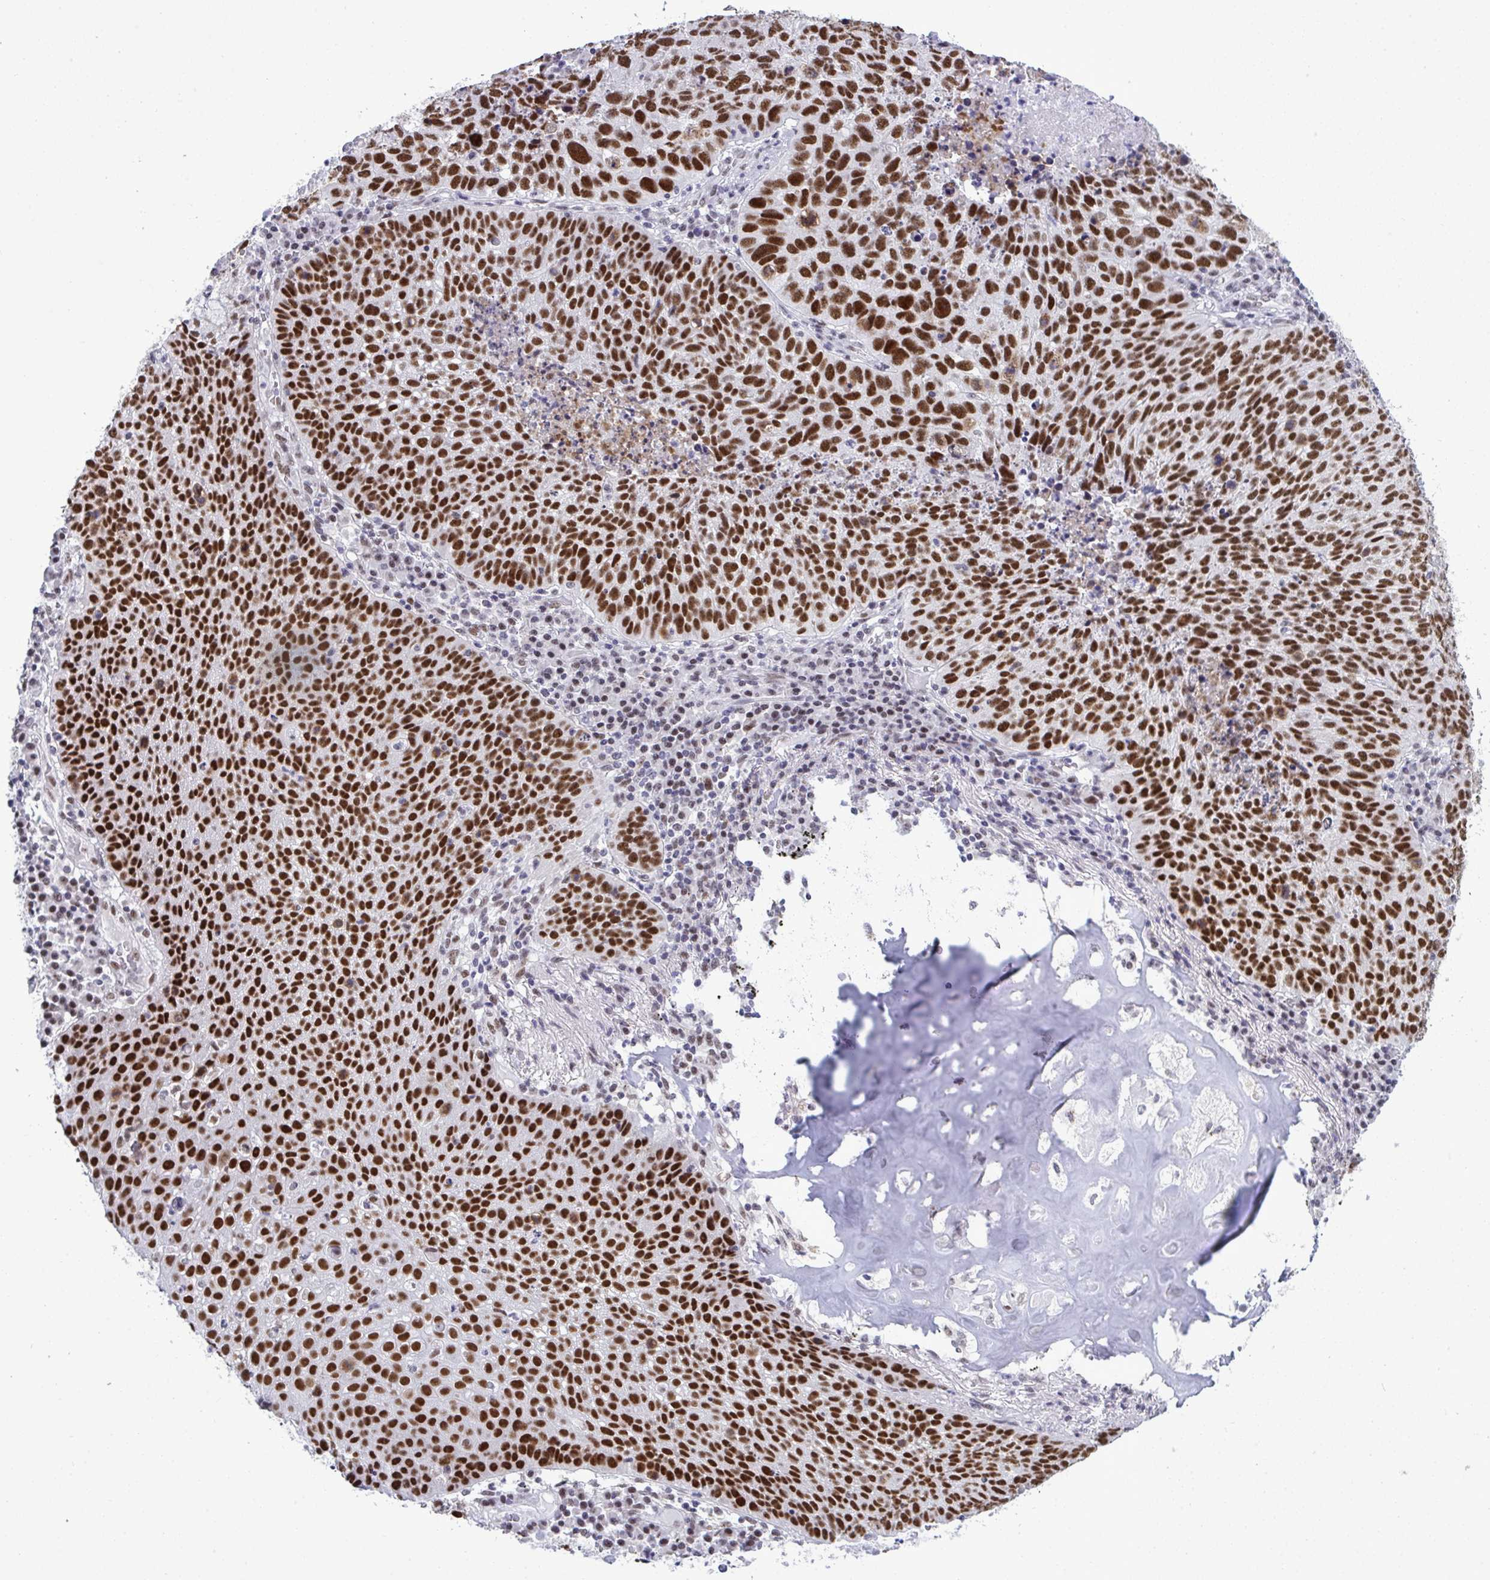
{"staining": {"intensity": "strong", "quantity": ">75%", "location": "nuclear"}, "tissue": "lung cancer", "cell_type": "Tumor cells", "image_type": "cancer", "snomed": [{"axis": "morphology", "description": "Squamous cell carcinoma, NOS"}, {"axis": "topography", "description": "Lung"}], "caption": "DAB (3,3'-diaminobenzidine) immunohistochemical staining of human lung cancer shows strong nuclear protein positivity in approximately >75% of tumor cells.", "gene": "PPP1R10", "patient": {"sex": "male", "age": 63}}